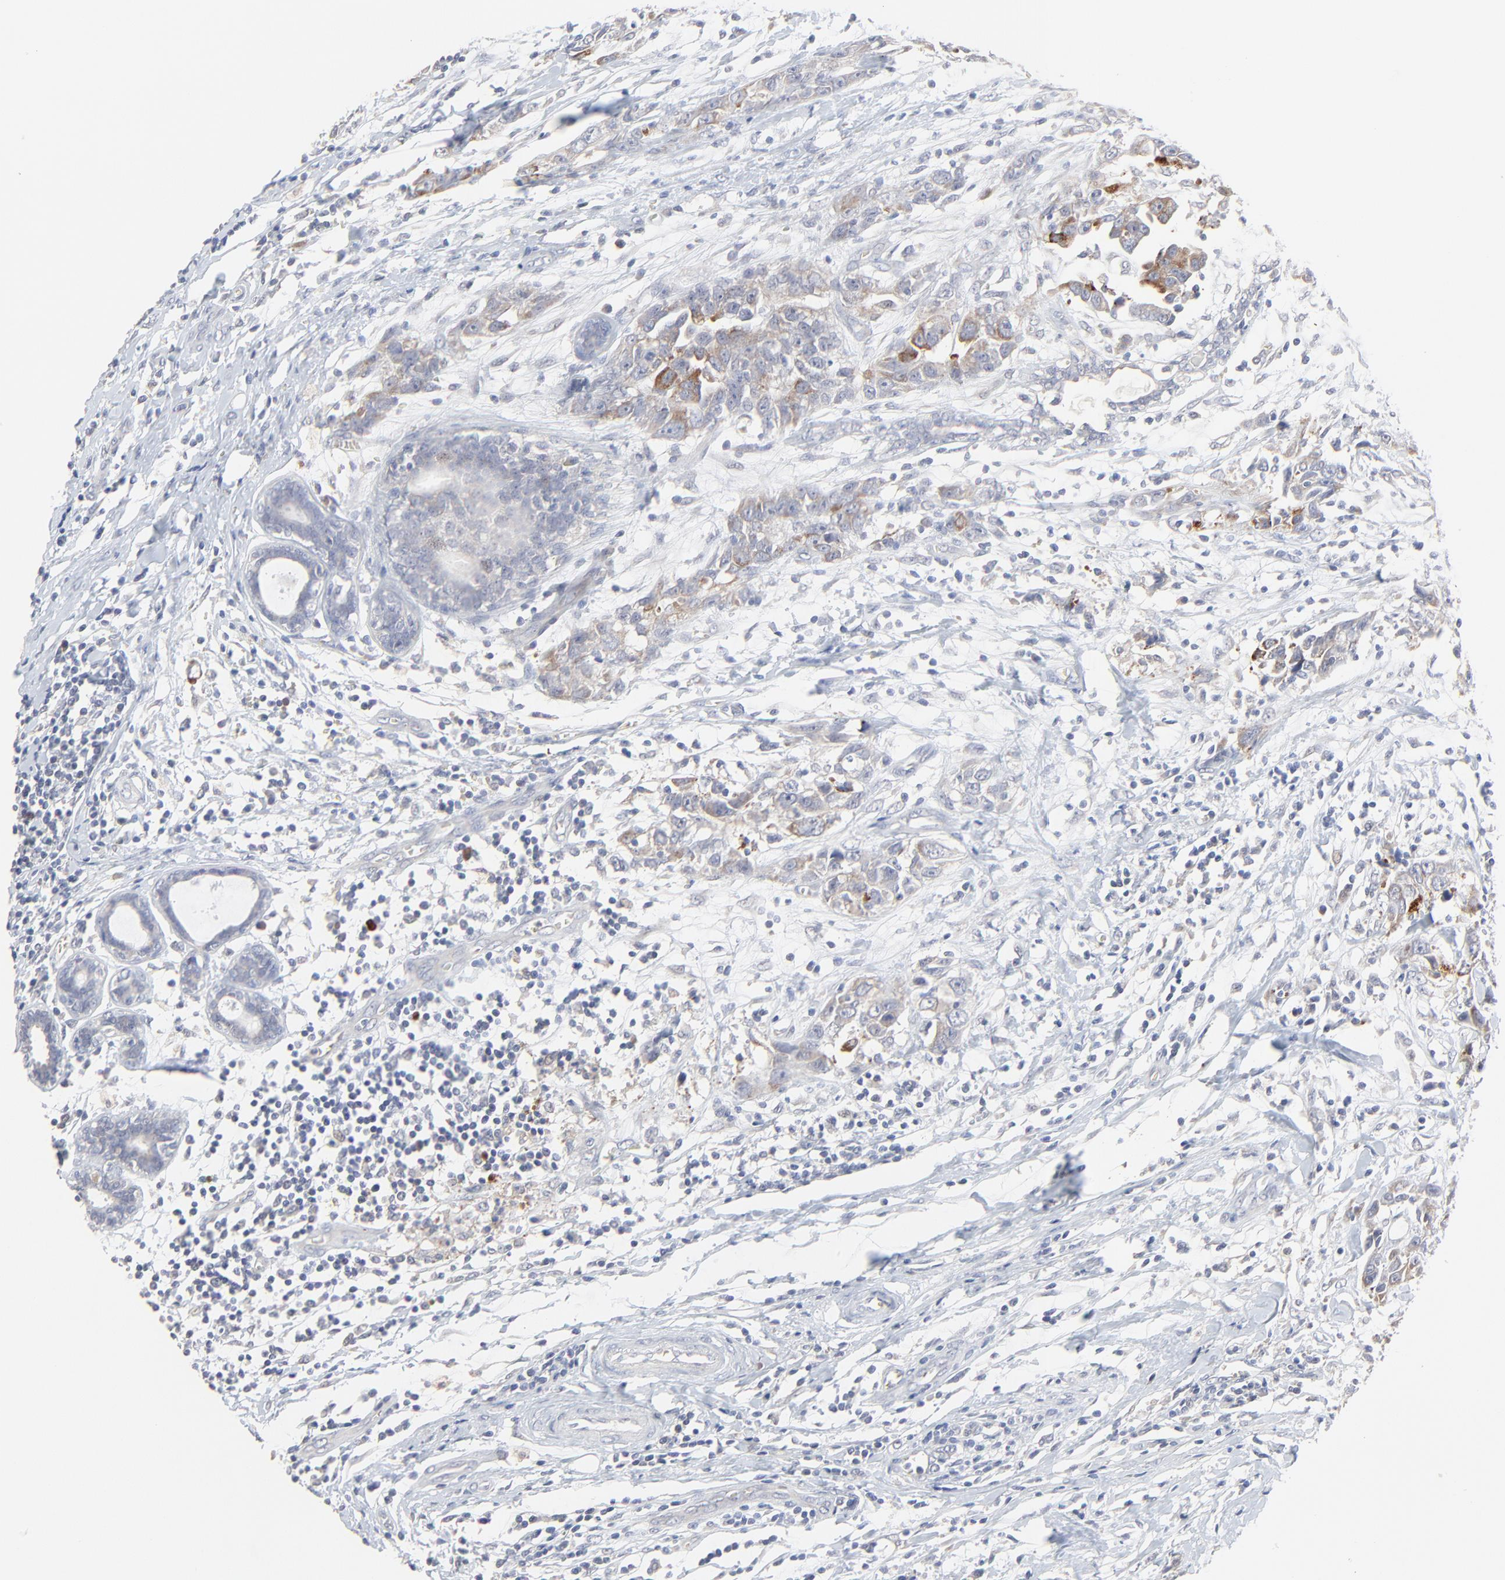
{"staining": {"intensity": "weak", "quantity": ">75%", "location": "cytoplasmic/membranous"}, "tissue": "breast cancer", "cell_type": "Tumor cells", "image_type": "cancer", "snomed": [{"axis": "morphology", "description": "Duct carcinoma"}, {"axis": "topography", "description": "Breast"}], "caption": "A brown stain shows weak cytoplasmic/membranous expression of a protein in breast infiltrating ductal carcinoma tumor cells. Using DAB (brown) and hematoxylin (blue) stains, captured at high magnification using brightfield microscopy.", "gene": "FANCB", "patient": {"sex": "female", "age": 50}}